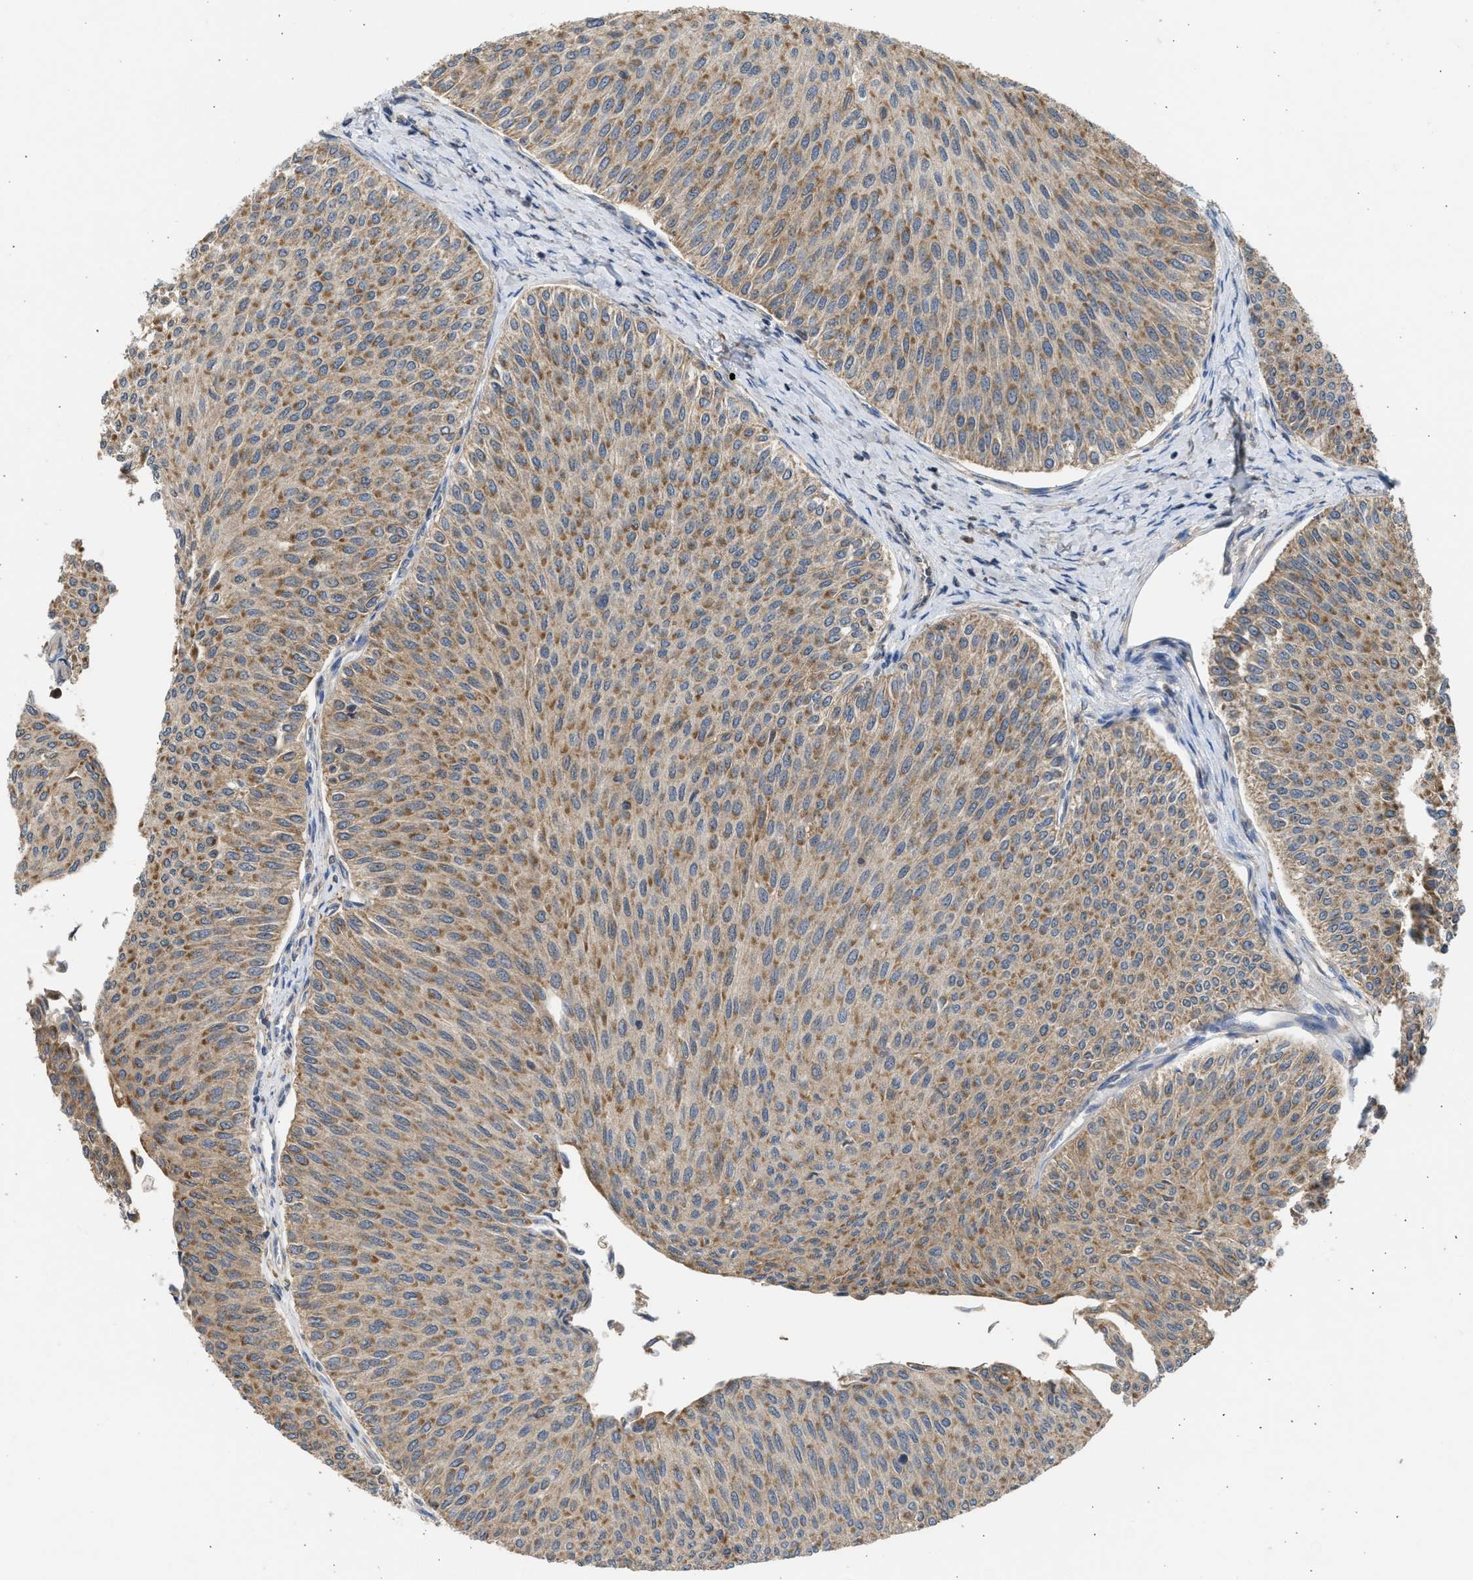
{"staining": {"intensity": "moderate", "quantity": ">75%", "location": "cytoplasmic/membranous"}, "tissue": "urothelial cancer", "cell_type": "Tumor cells", "image_type": "cancer", "snomed": [{"axis": "morphology", "description": "Urothelial carcinoma, Low grade"}, {"axis": "topography", "description": "Urinary bladder"}], "caption": "Immunohistochemical staining of human urothelial carcinoma (low-grade) shows medium levels of moderate cytoplasmic/membranous positivity in about >75% of tumor cells.", "gene": "CYP1A1", "patient": {"sex": "male", "age": 78}}